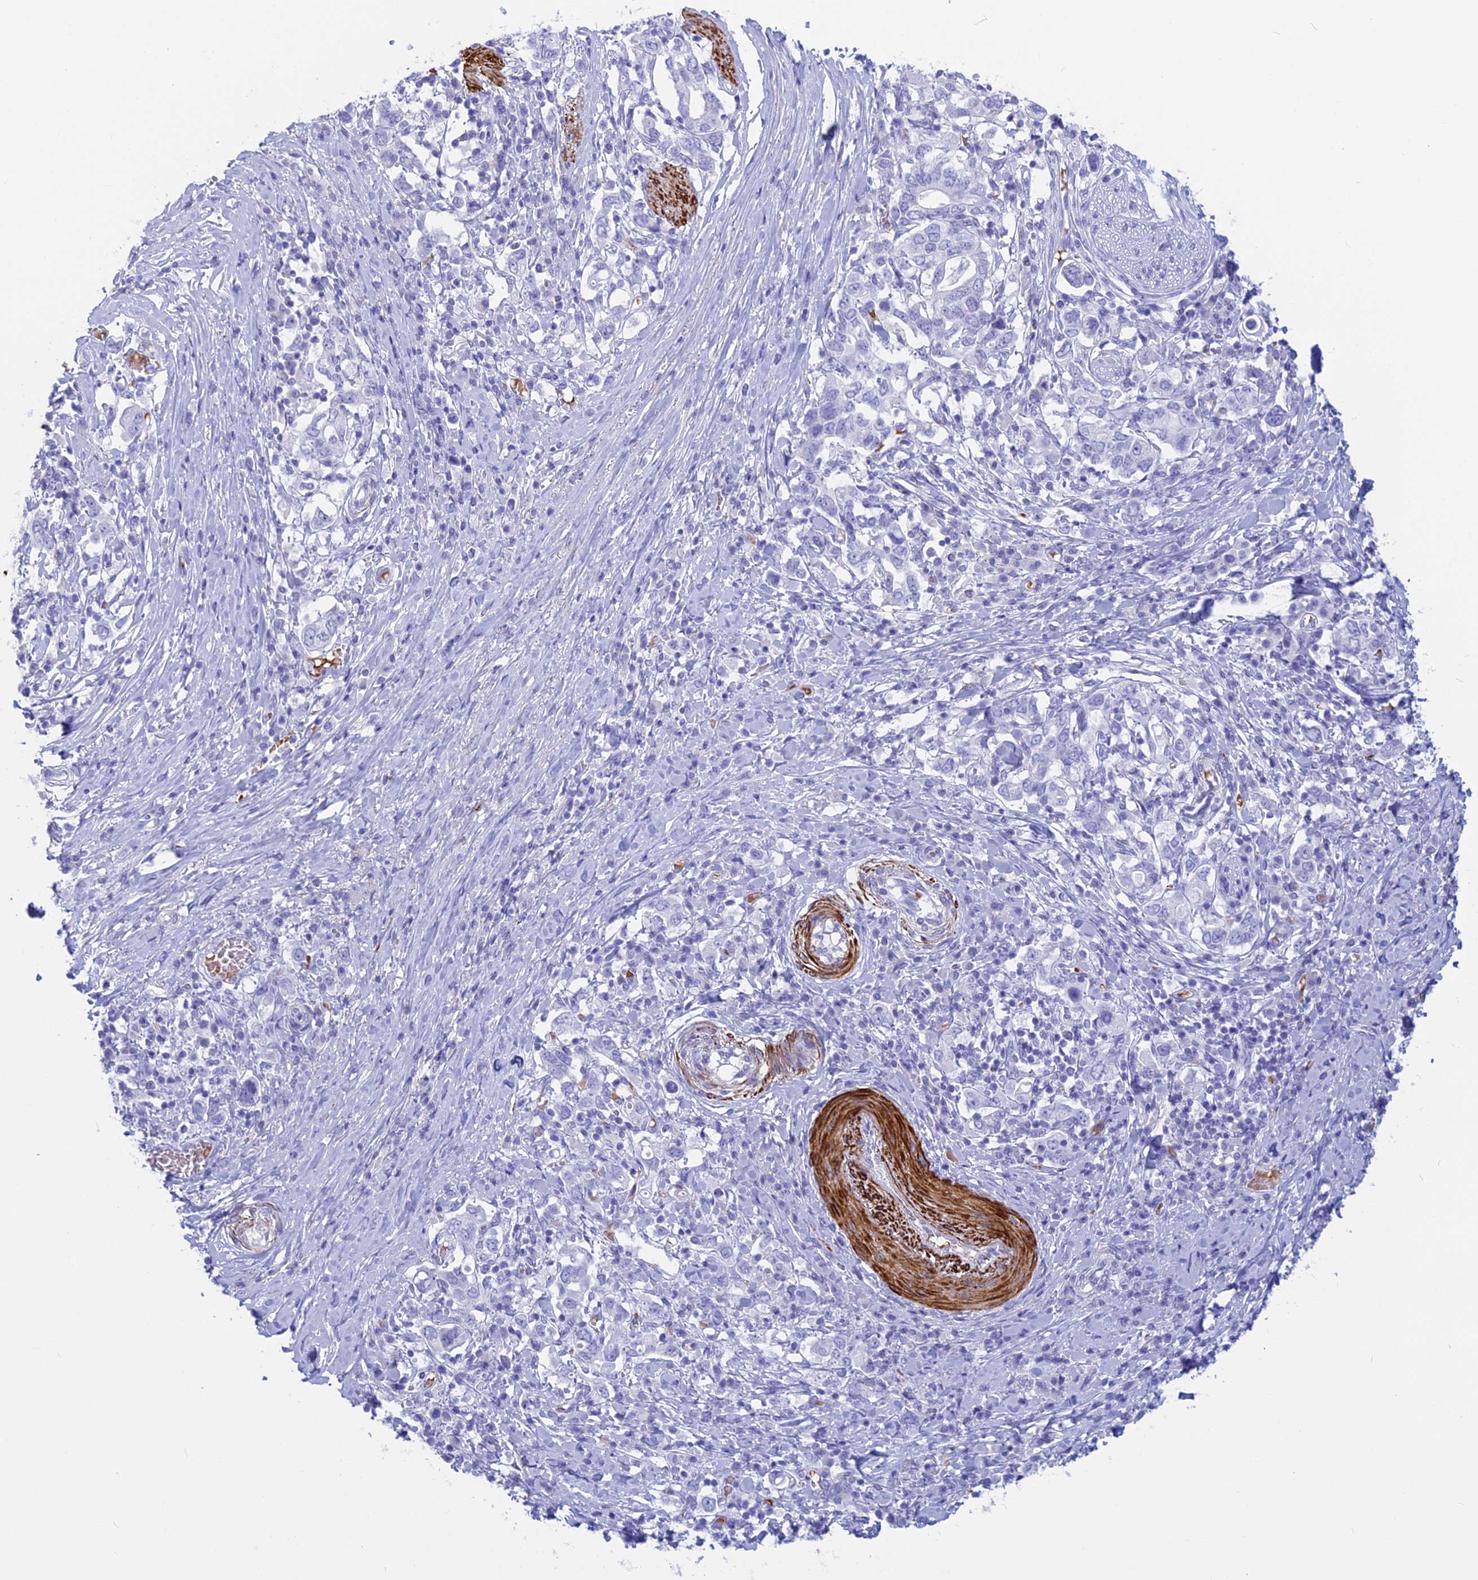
{"staining": {"intensity": "negative", "quantity": "none", "location": "none"}, "tissue": "stomach cancer", "cell_type": "Tumor cells", "image_type": "cancer", "snomed": [{"axis": "morphology", "description": "Adenocarcinoma, NOS"}, {"axis": "topography", "description": "Stomach, upper"}, {"axis": "topography", "description": "Stomach"}], "caption": "High power microscopy photomicrograph of an immunohistochemistry photomicrograph of stomach cancer (adenocarcinoma), revealing no significant positivity in tumor cells.", "gene": "GAPDHS", "patient": {"sex": "male", "age": 62}}